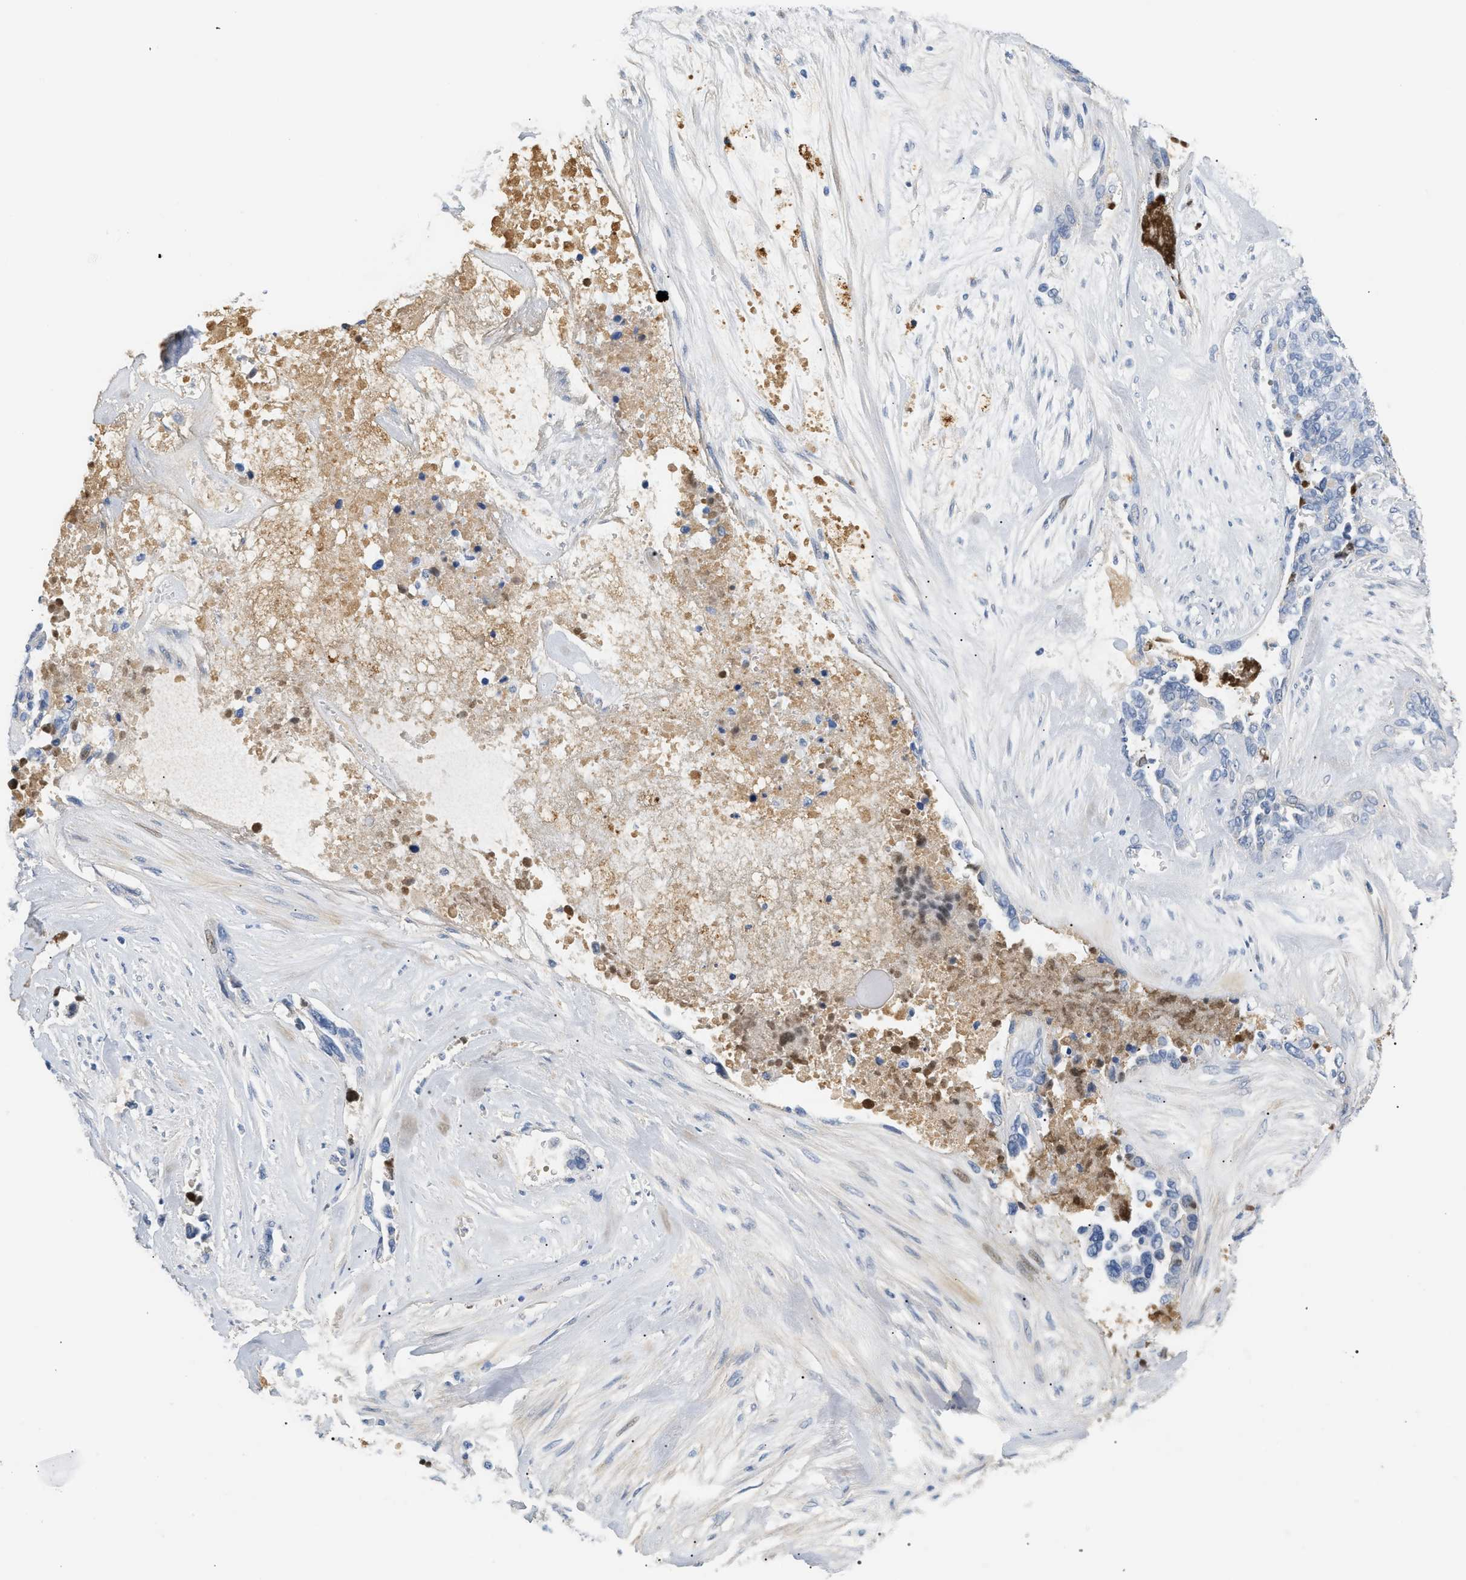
{"staining": {"intensity": "negative", "quantity": "none", "location": "none"}, "tissue": "ovarian cancer", "cell_type": "Tumor cells", "image_type": "cancer", "snomed": [{"axis": "morphology", "description": "Cystadenocarcinoma, serous, NOS"}, {"axis": "topography", "description": "Ovary"}], "caption": "DAB (3,3'-diaminobenzidine) immunohistochemical staining of human ovarian serous cystadenocarcinoma shows no significant positivity in tumor cells.", "gene": "CFH", "patient": {"sex": "female", "age": 44}}